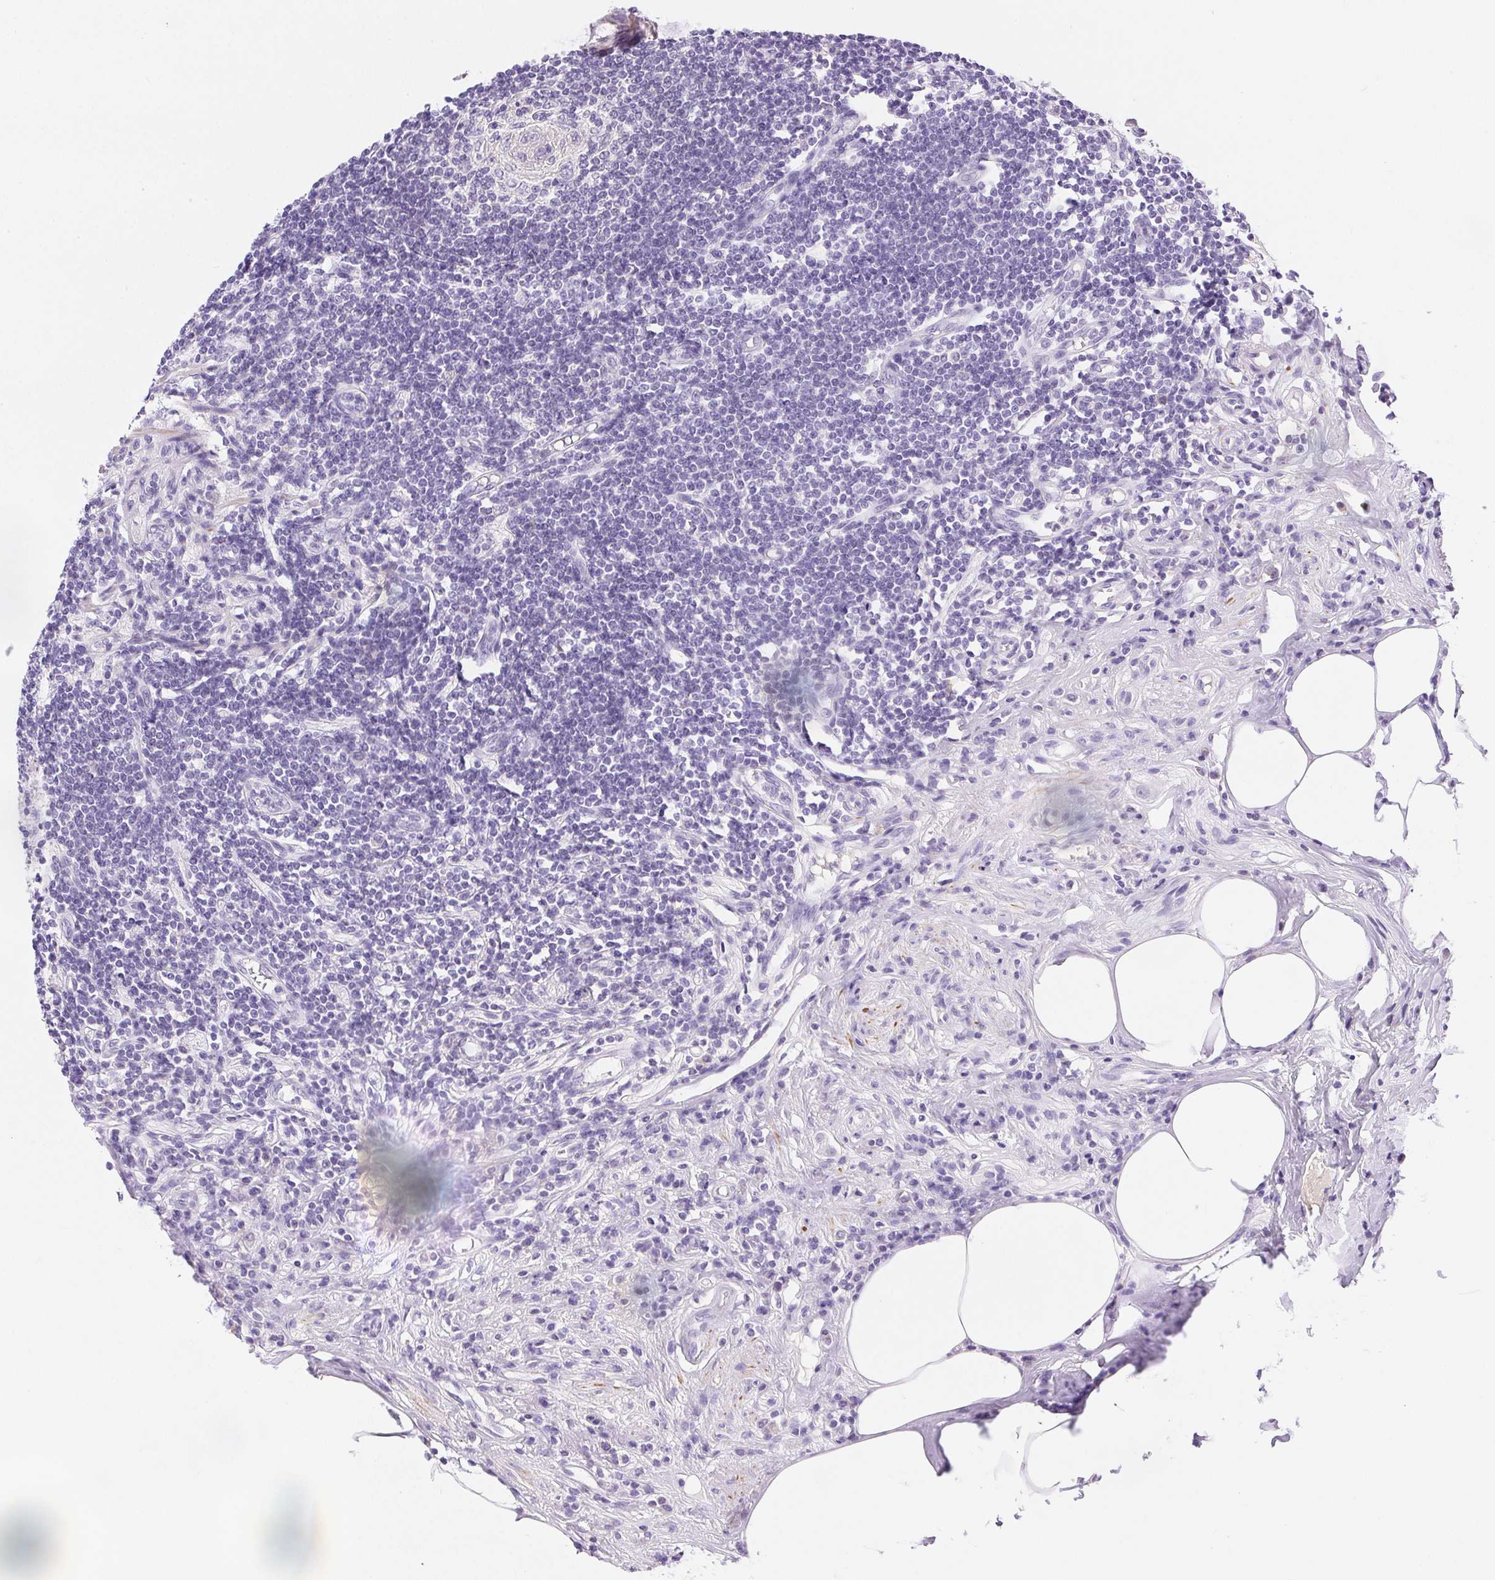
{"staining": {"intensity": "weak", "quantity": "<25%", "location": "cytoplasmic/membranous"}, "tissue": "appendix", "cell_type": "Glandular cells", "image_type": "normal", "snomed": [{"axis": "morphology", "description": "Normal tissue, NOS"}, {"axis": "topography", "description": "Appendix"}], "caption": "This photomicrograph is of benign appendix stained with IHC to label a protein in brown with the nuclei are counter-stained blue. There is no staining in glandular cells. (DAB IHC, high magnification).", "gene": "ARHGAP11B", "patient": {"sex": "female", "age": 57}}